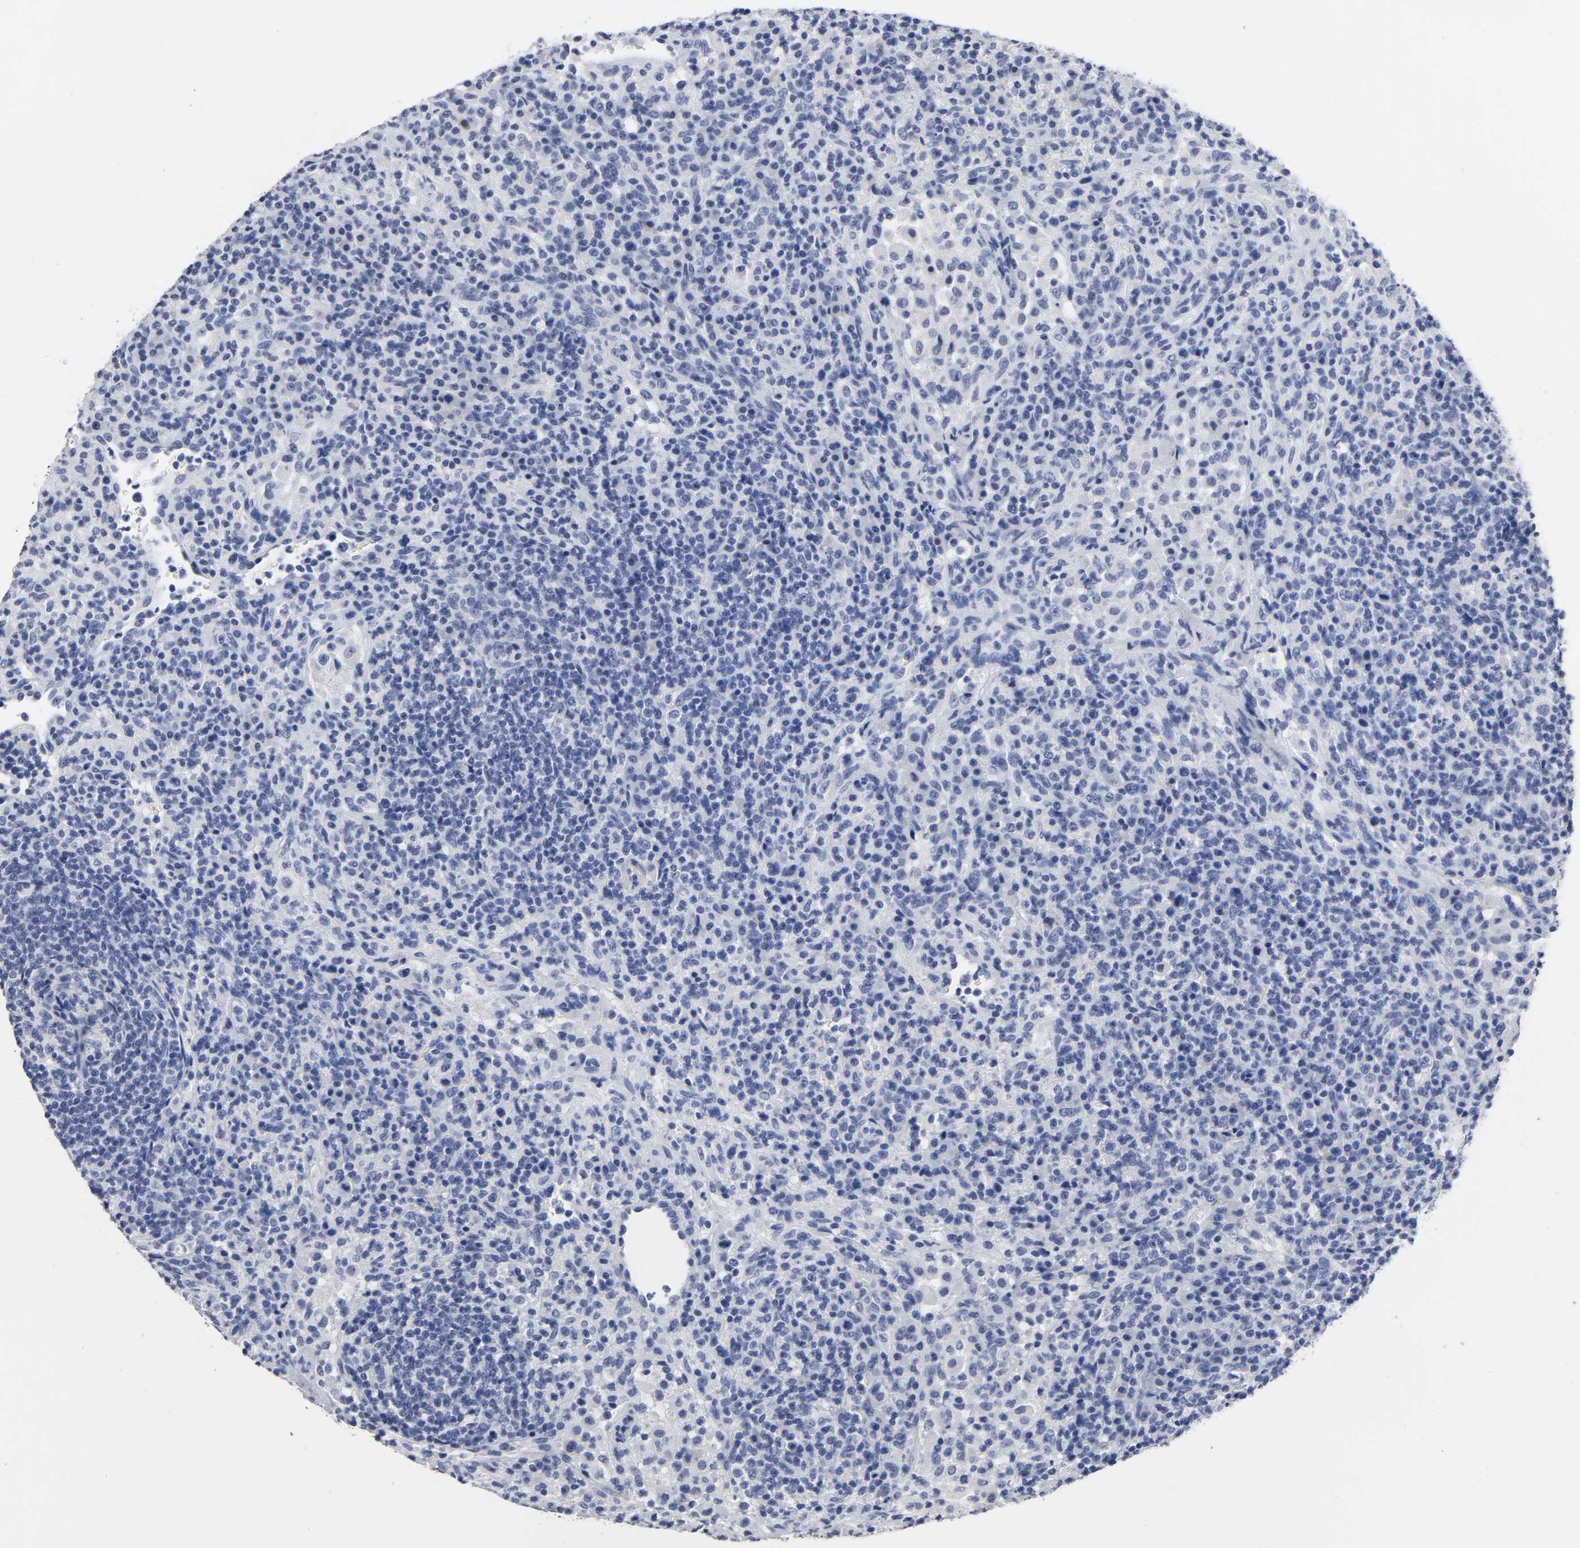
{"staining": {"intensity": "negative", "quantity": "none", "location": "none"}, "tissue": "lymphoma", "cell_type": "Tumor cells", "image_type": "cancer", "snomed": [{"axis": "morphology", "description": "Hodgkin's disease, NOS"}, {"axis": "topography", "description": "Lymph node"}], "caption": "A micrograph of human Hodgkin's disease is negative for staining in tumor cells.", "gene": "GRHL2", "patient": {"sex": "male", "age": 65}}